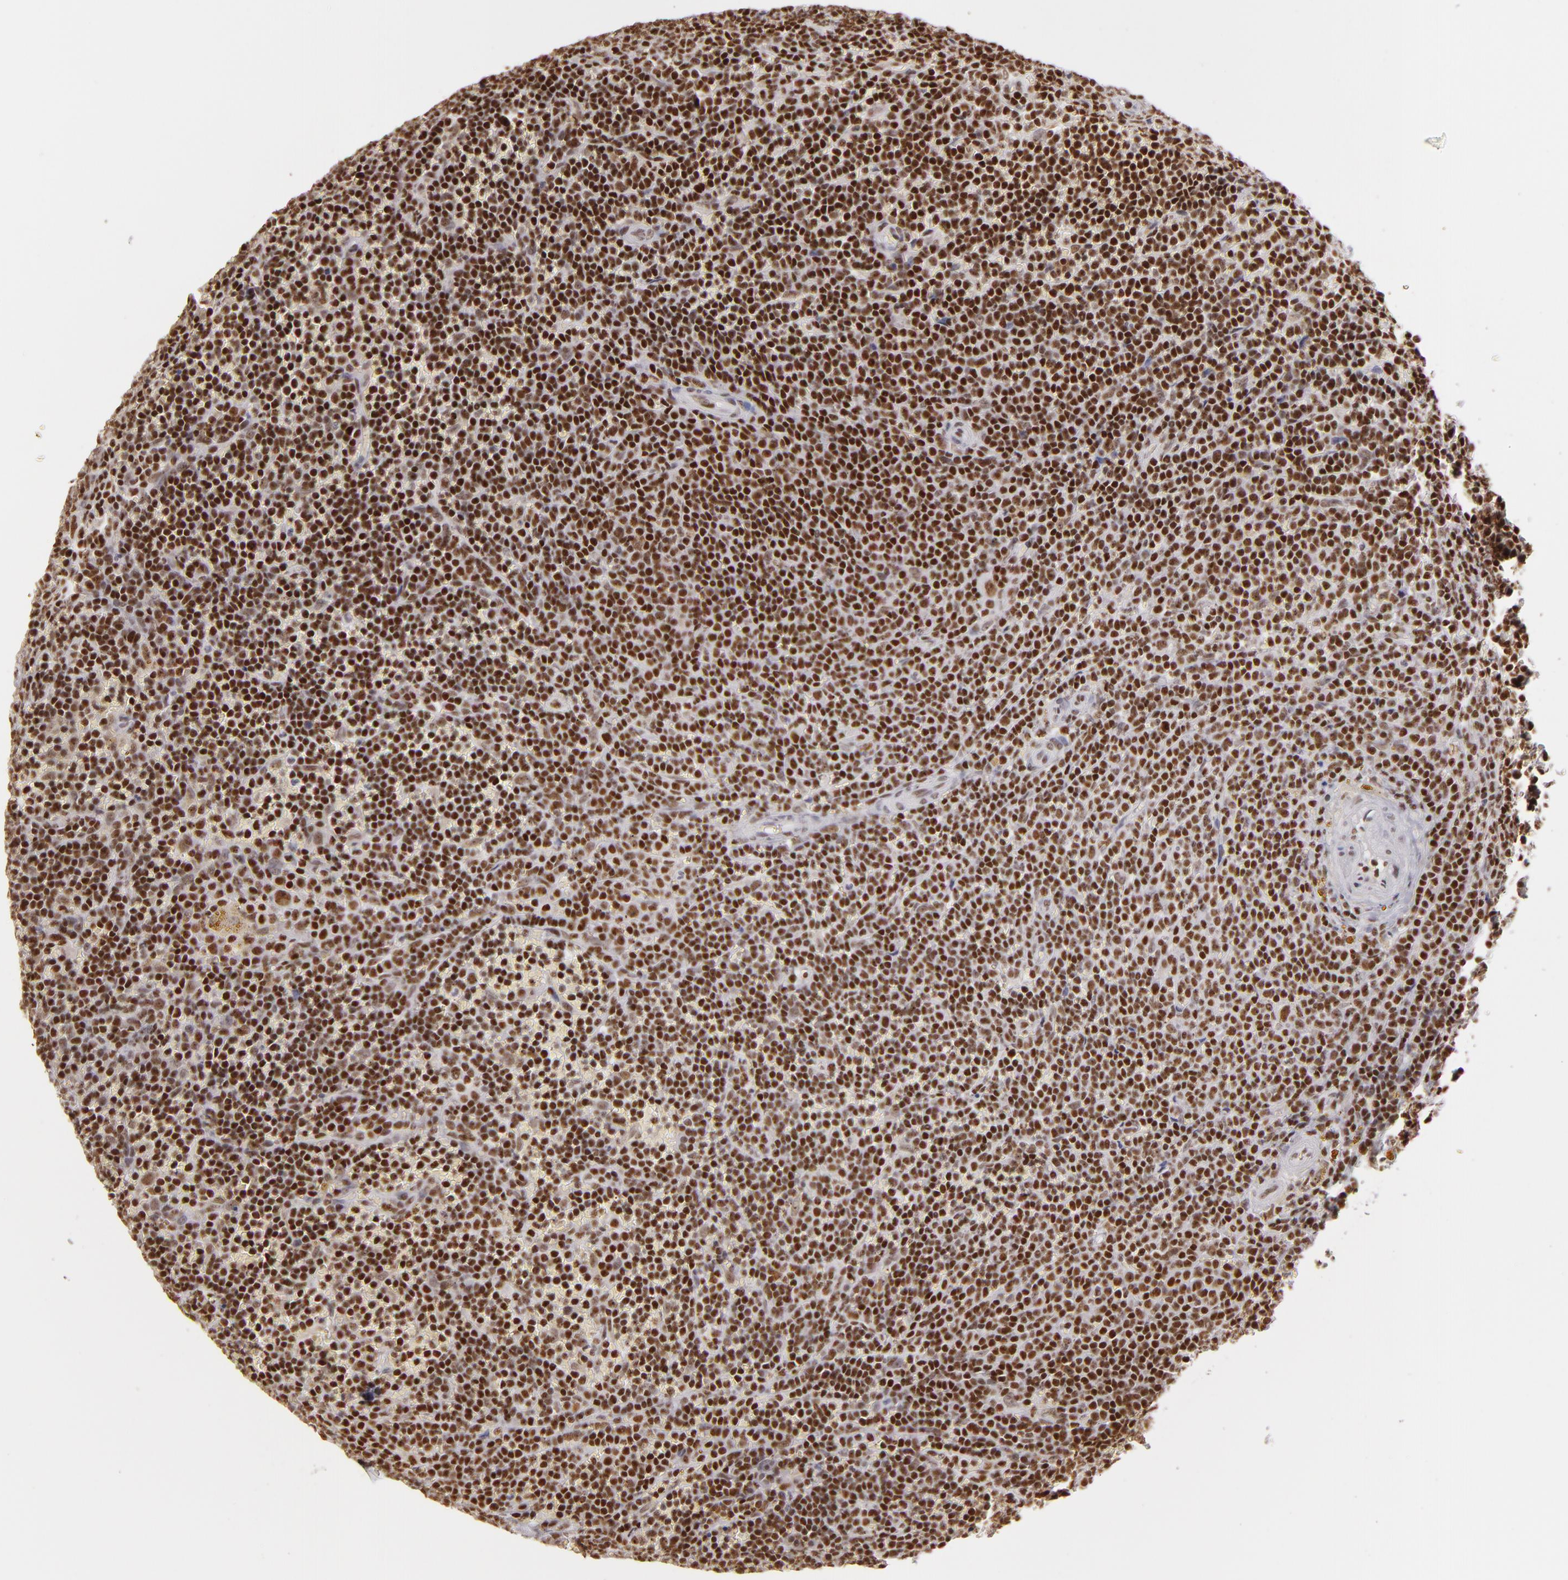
{"staining": {"intensity": "strong", "quantity": ">75%", "location": "nuclear"}, "tissue": "lymphoma", "cell_type": "Tumor cells", "image_type": "cancer", "snomed": [{"axis": "morphology", "description": "Malignant lymphoma, non-Hodgkin's type, Low grade"}, {"axis": "topography", "description": "Spleen"}], "caption": "Human low-grade malignant lymphoma, non-Hodgkin's type stained for a protein (brown) reveals strong nuclear positive positivity in about >75% of tumor cells.", "gene": "DAXX", "patient": {"sex": "male", "age": 80}}